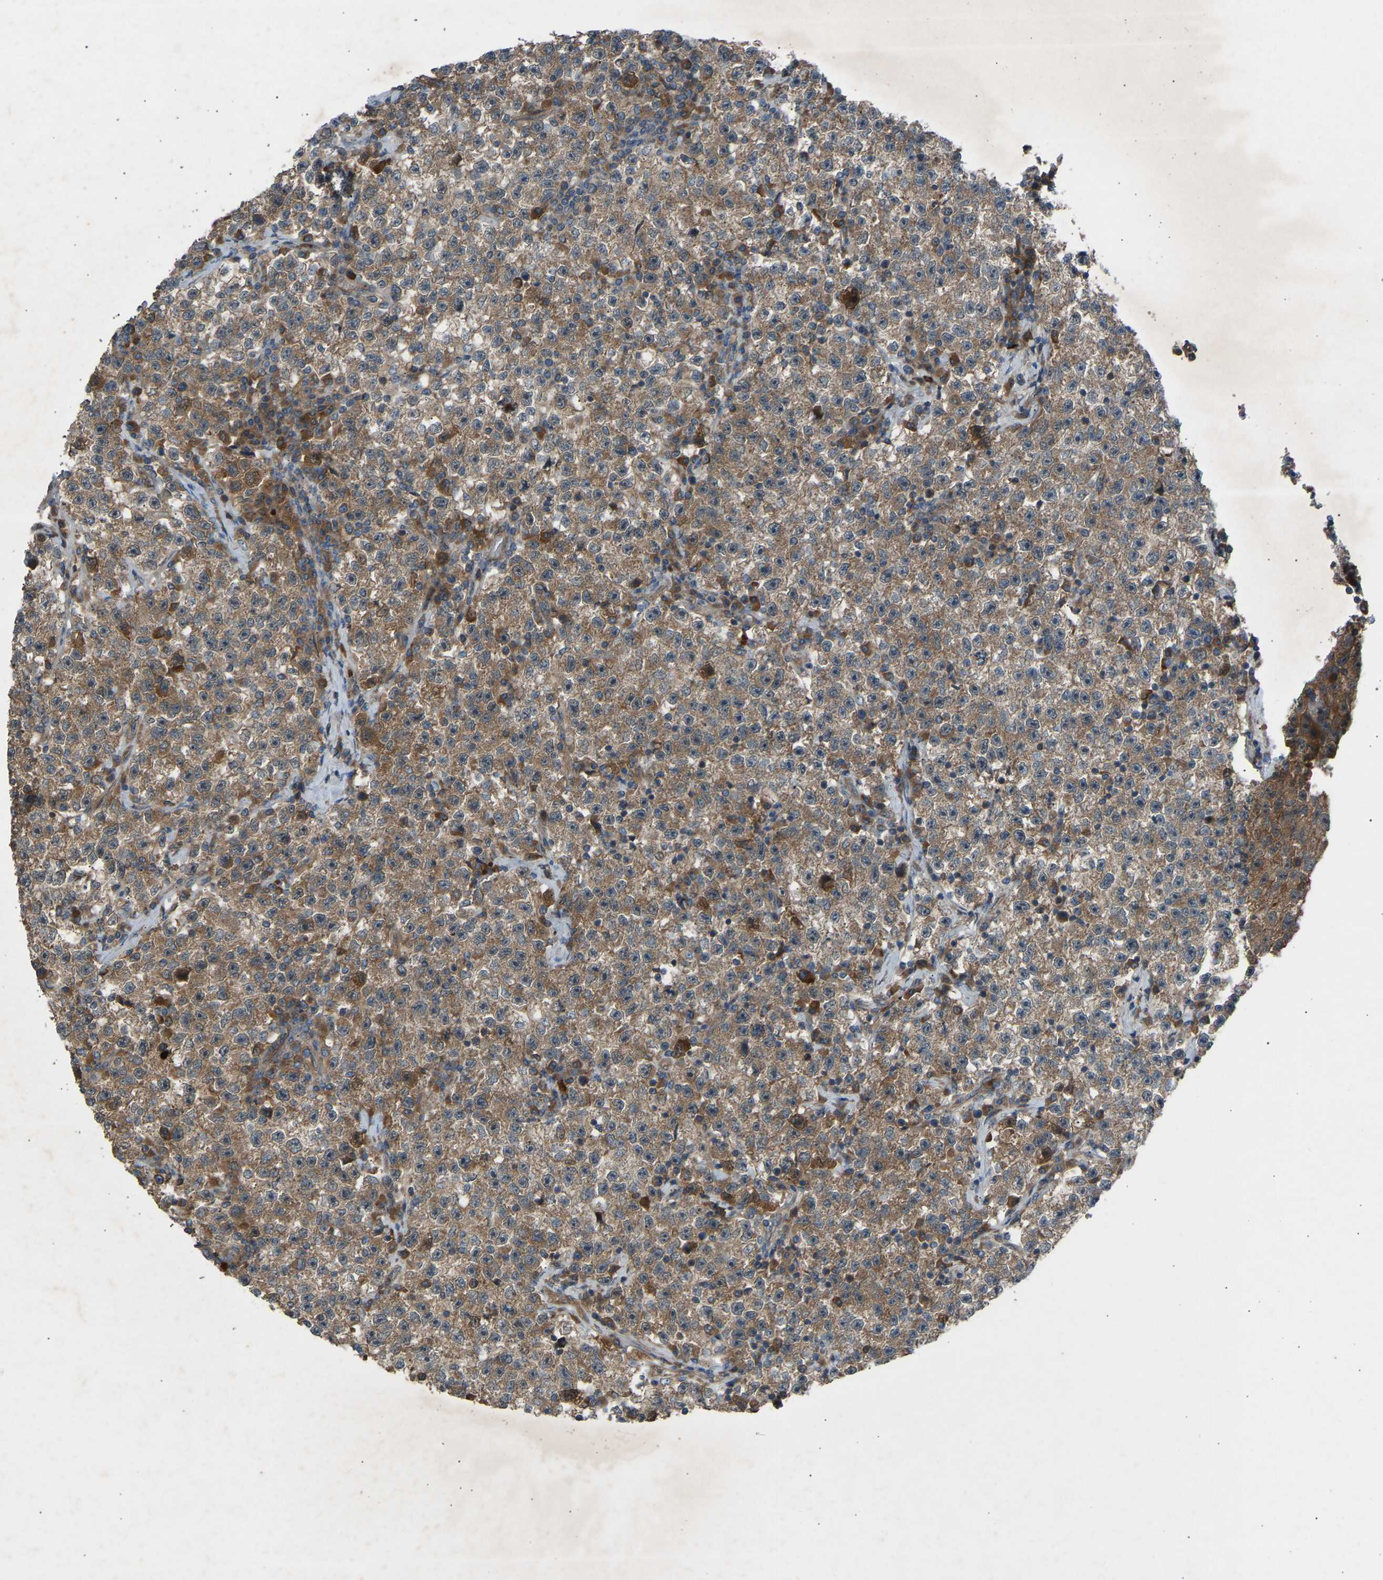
{"staining": {"intensity": "moderate", "quantity": ">75%", "location": "cytoplasmic/membranous"}, "tissue": "testis cancer", "cell_type": "Tumor cells", "image_type": "cancer", "snomed": [{"axis": "morphology", "description": "Seminoma, NOS"}, {"axis": "topography", "description": "Testis"}], "caption": "A micrograph showing moderate cytoplasmic/membranous staining in approximately >75% of tumor cells in testis cancer (seminoma), as visualized by brown immunohistochemical staining.", "gene": "GAS2L1", "patient": {"sex": "male", "age": 22}}